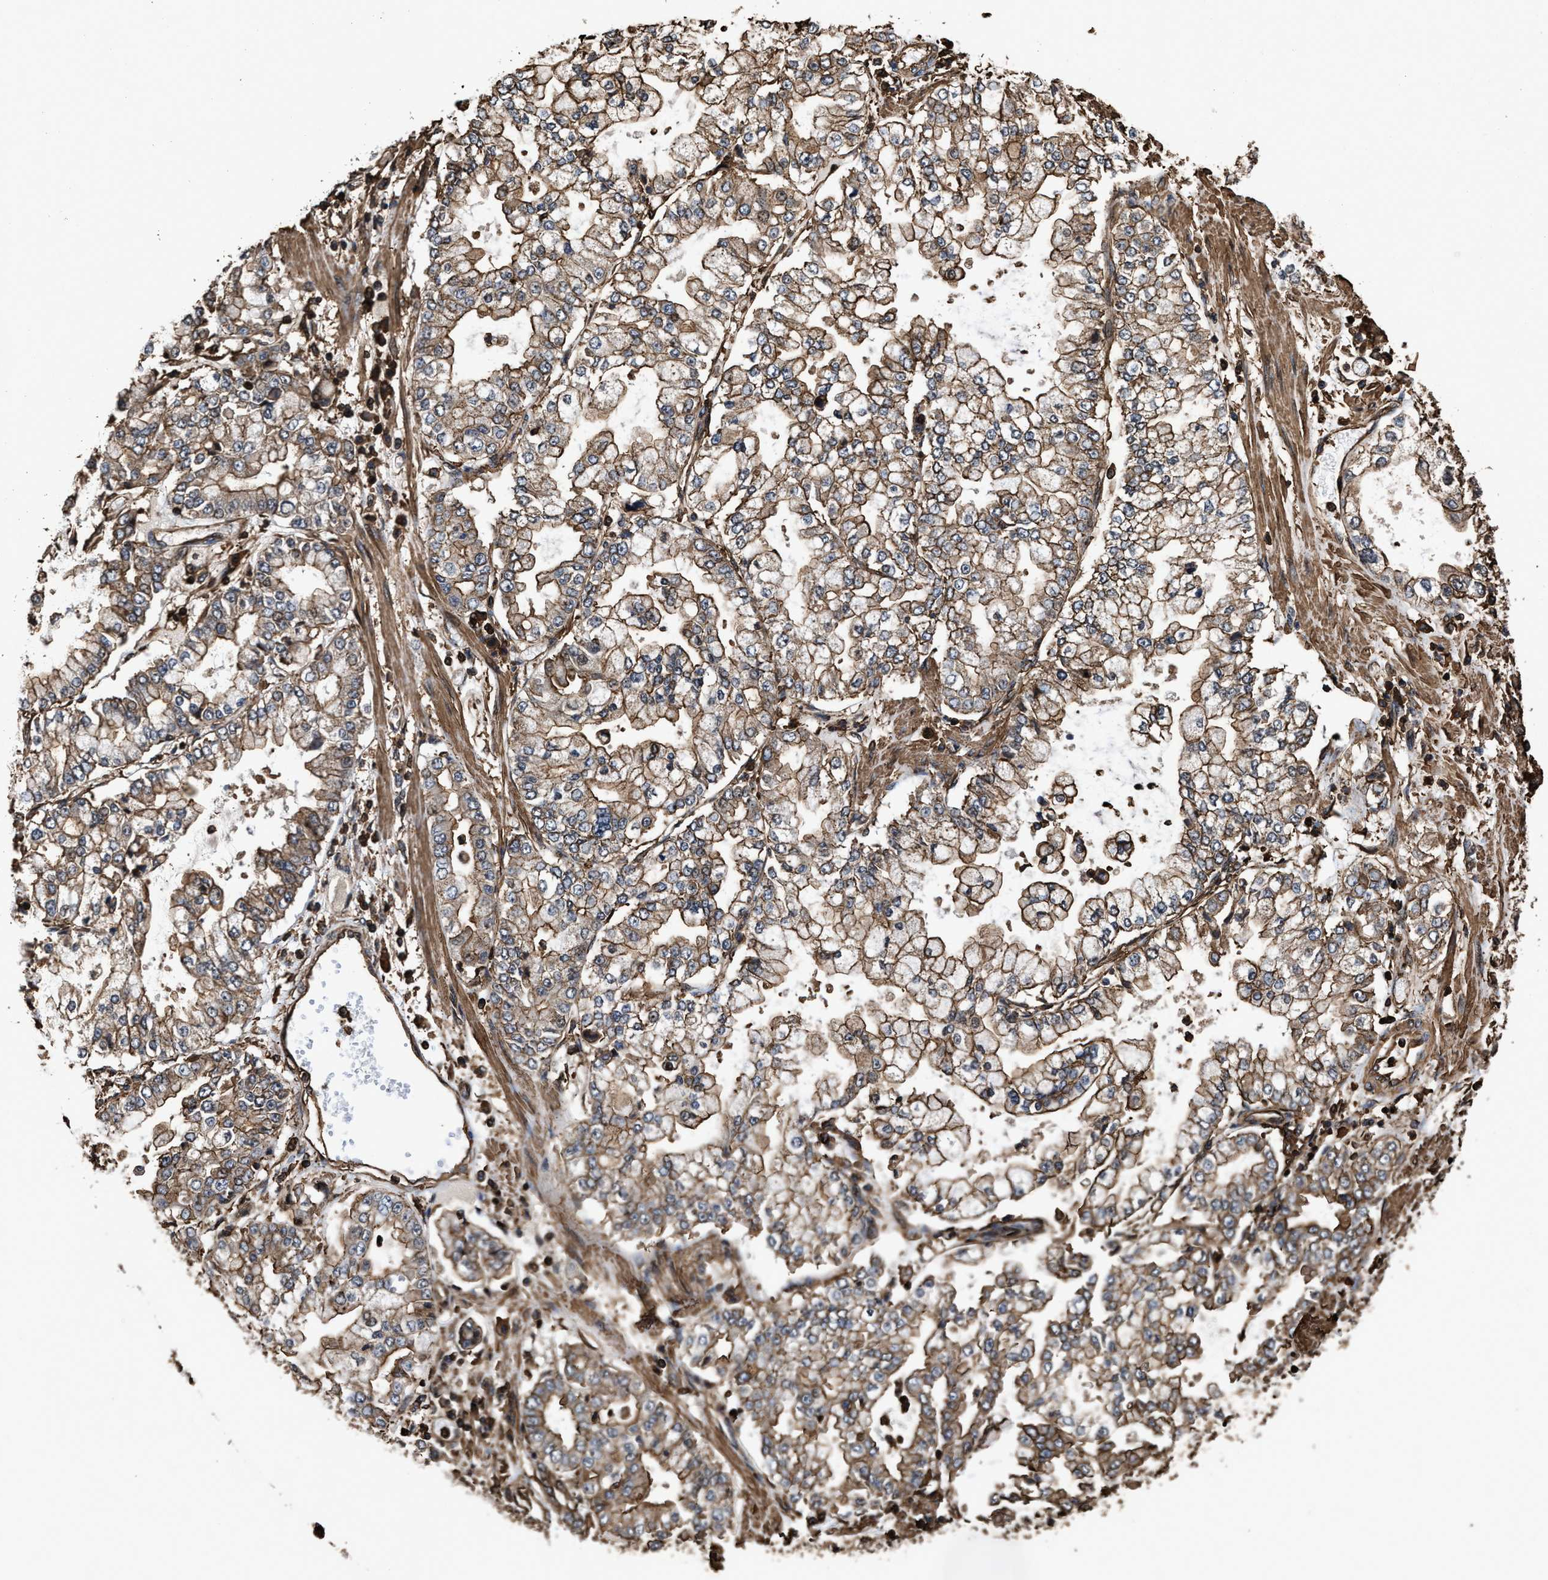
{"staining": {"intensity": "moderate", "quantity": ">75%", "location": "cytoplasmic/membranous"}, "tissue": "stomach cancer", "cell_type": "Tumor cells", "image_type": "cancer", "snomed": [{"axis": "morphology", "description": "Adenocarcinoma, NOS"}, {"axis": "topography", "description": "Stomach"}], "caption": "Stomach cancer (adenocarcinoma) tissue shows moderate cytoplasmic/membranous expression in about >75% of tumor cells", "gene": "KBTBD2", "patient": {"sex": "male", "age": 76}}